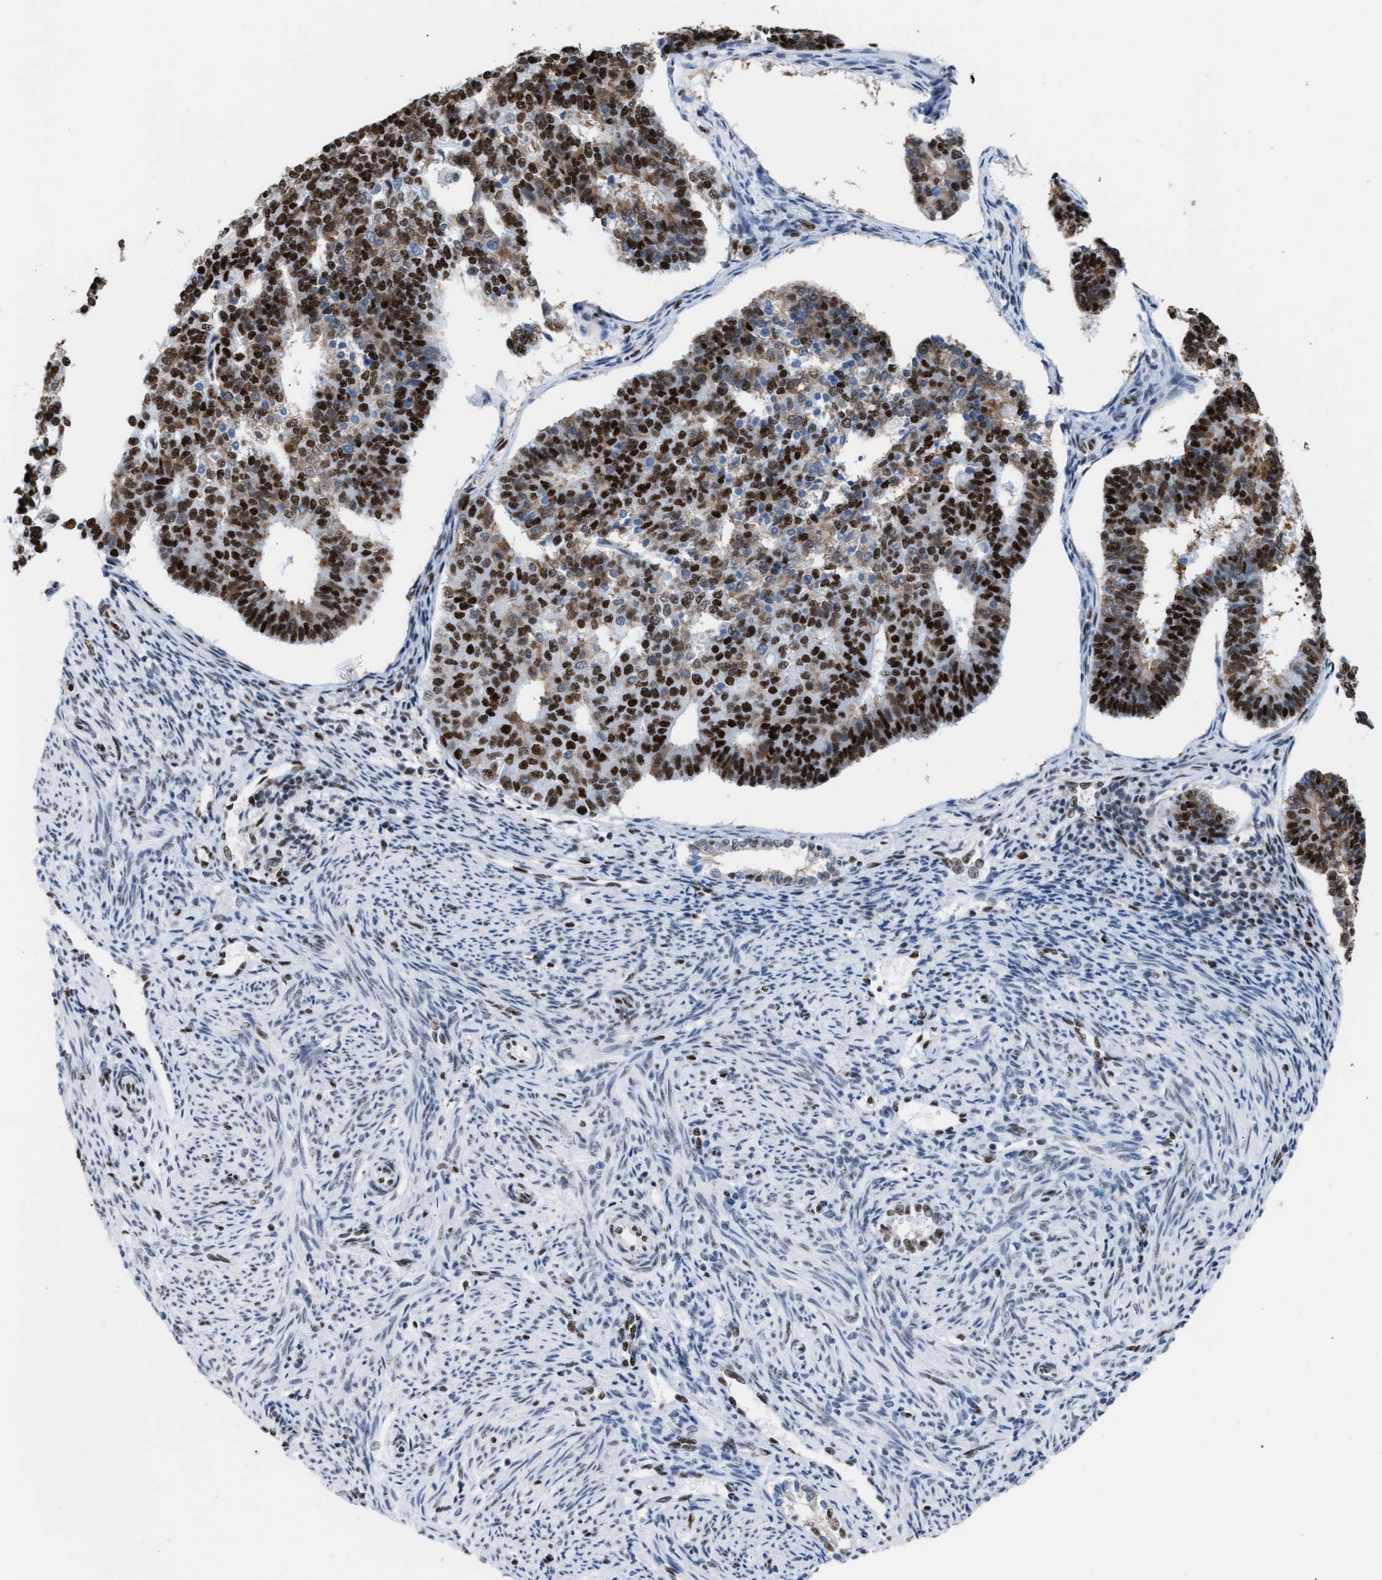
{"staining": {"intensity": "strong", "quantity": ">75%", "location": "nuclear"}, "tissue": "endometrial cancer", "cell_type": "Tumor cells", "image_type": "cancer", "snomed": [{"axis": "morphology", "description": "Adenocarcinoma, NOS"}, {"axis": "topography", "description": "Endometrium"}], "caption": "Protein expression analysis of human endometrial adenocarcinoma reveals strong nuclear staining in approximately >75% of tumor cells.", "gene": "CCAR2", "patient": {"sex": "female", "age": 70}}